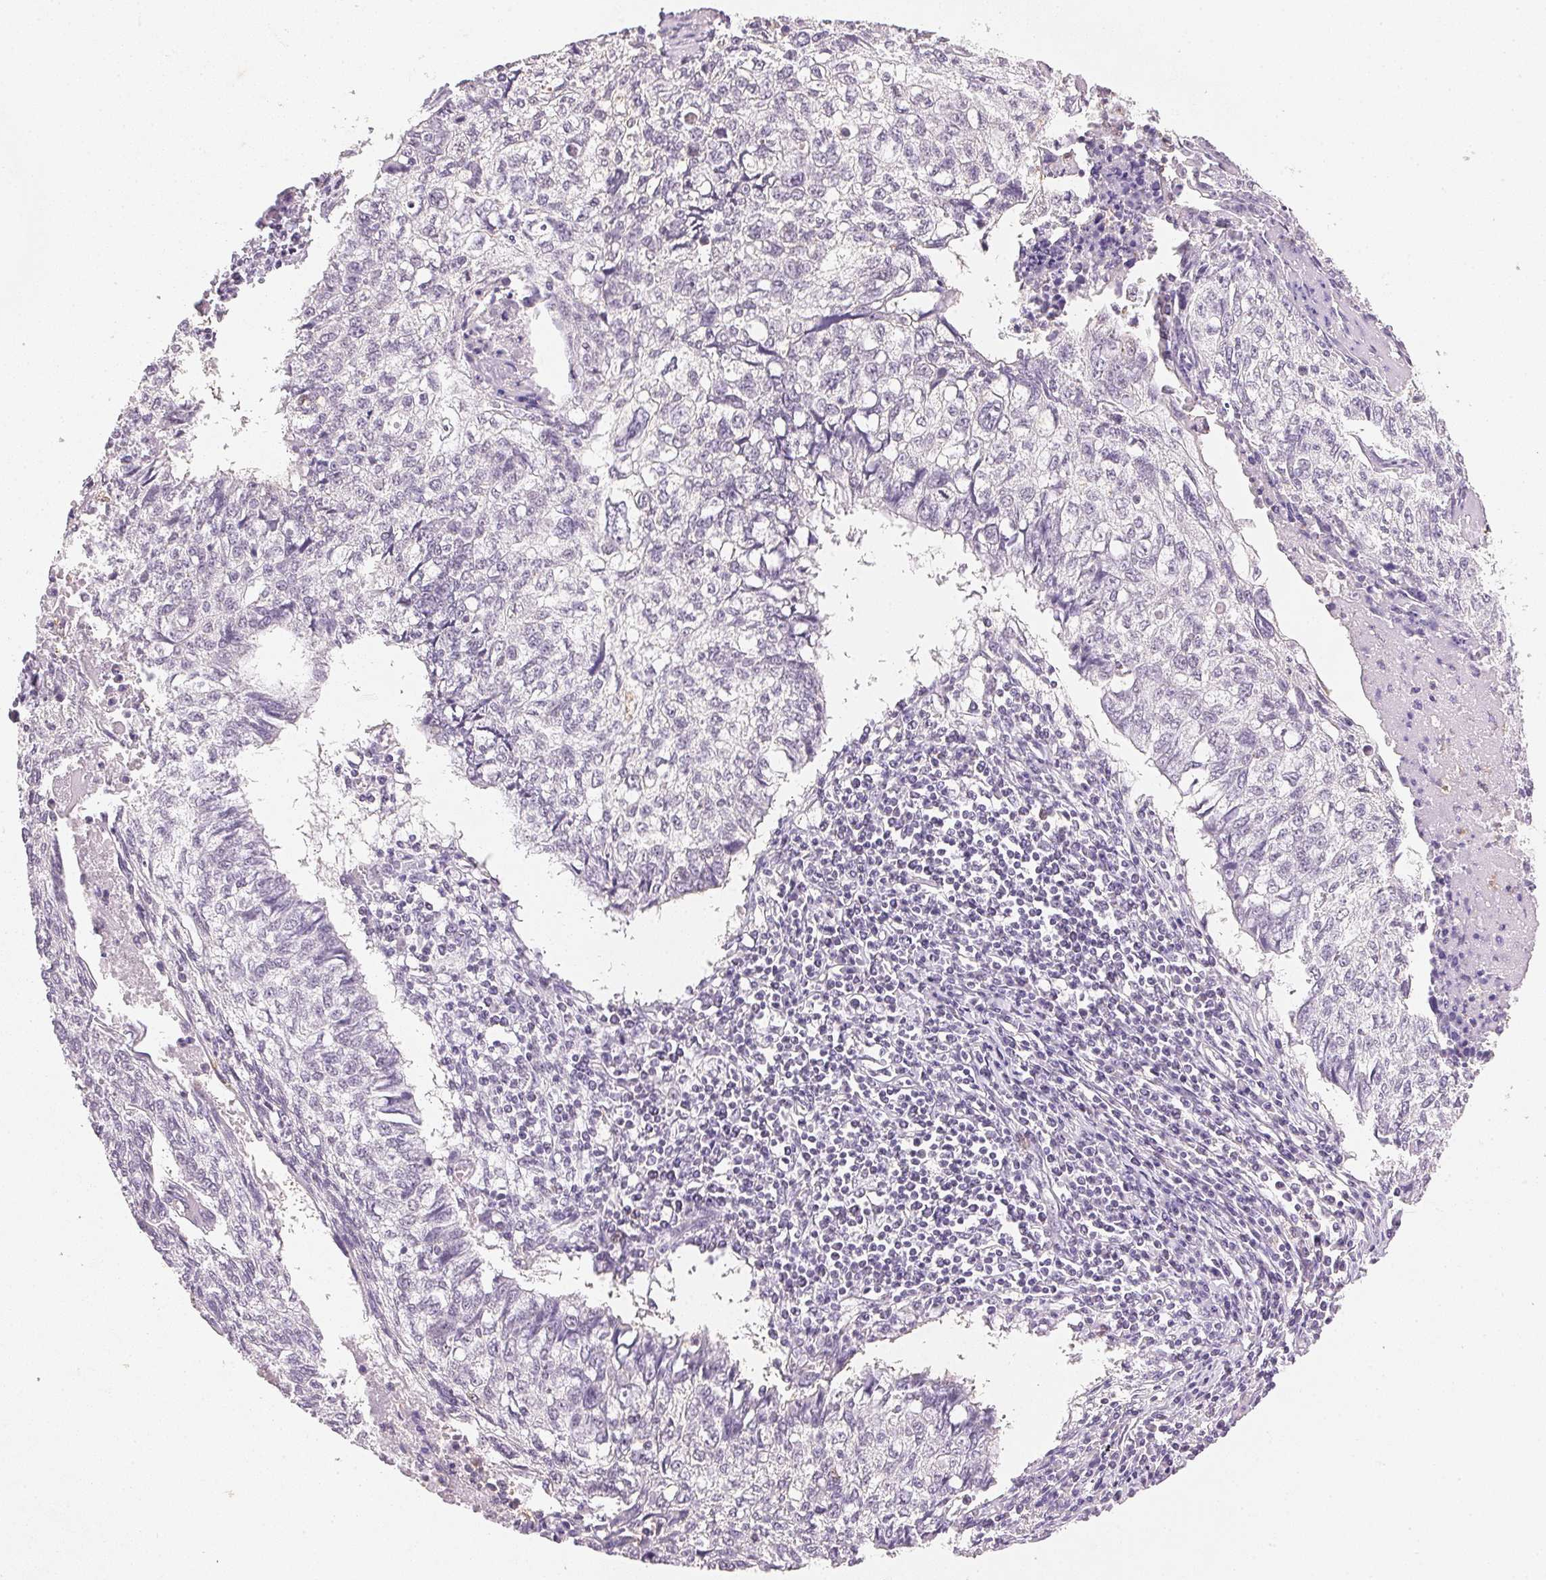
{"staining": {"intensity": "negative", "quantity": "none", "location": "none"}, "tissue": "lung cancer", "cell_type": "Tumor cells", "image_type": "cancer", "snomed": [{"axis": "morphology", "description": "Normal morphology"}, {"axis": "morphology", "description": "Aneuploidy"}, {"axis": "morphology", "description": "Squamous cell carcinoma, NOS"}, {"axis": "topography", "description": "Lymph node"}, {"axis": "topography", "description": "Lung"}], "caption": "This is an immunohistochemistry (IHC) photomicrograph of human aneuploidy (lung). There is no expression in tumor cells.", "gene": "SMTN", "patient": {"sex": "female", "age": 76}}